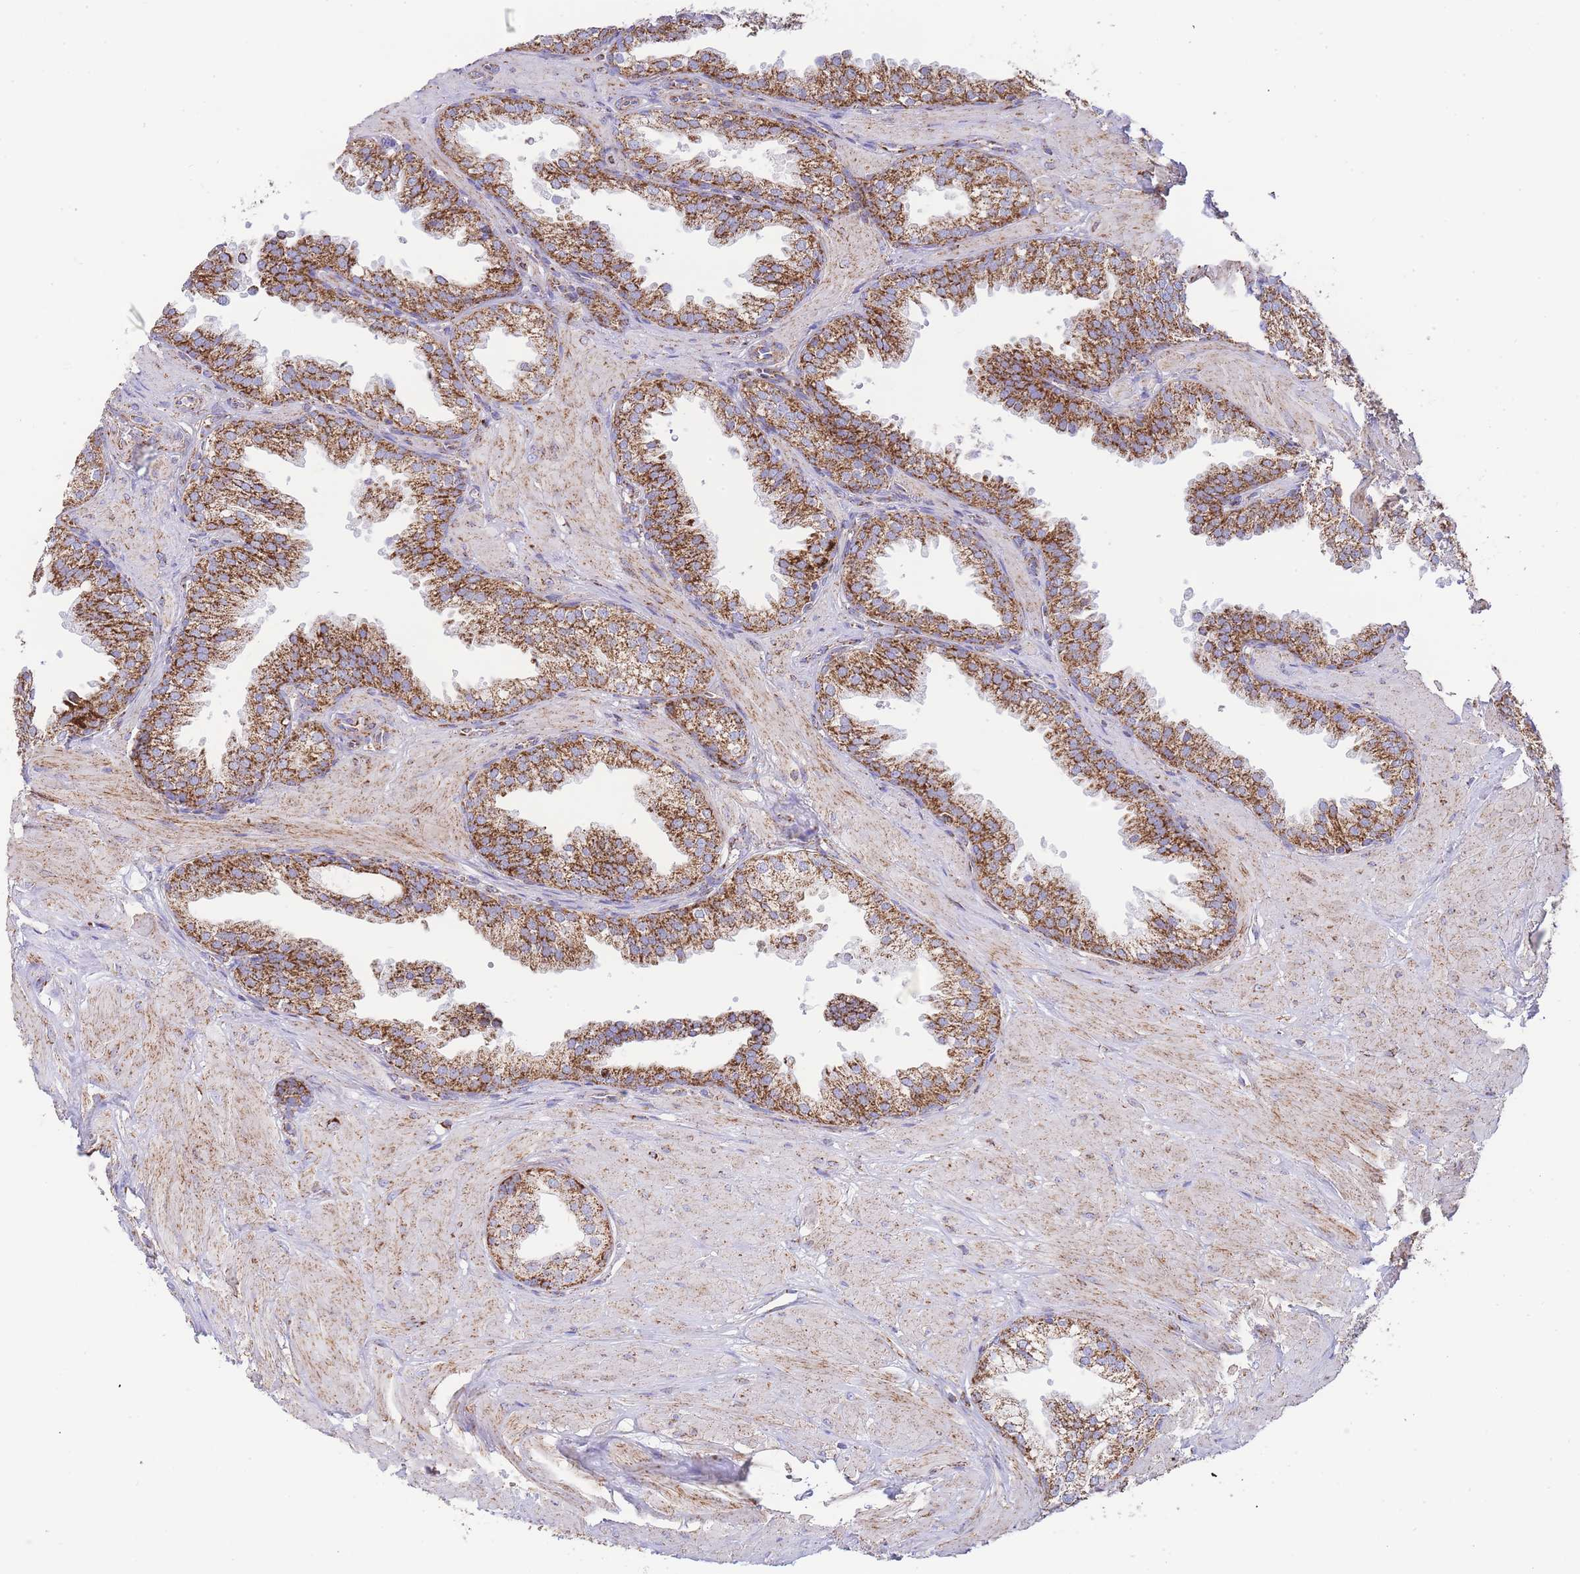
{"staining": {"intensity": "strong", "quantity": ">75%", "location": "cytoplasmic/membranous"}, "tissue": "prostate", "cell_type": "Glandular cells", "image_type": "normal", "snomed": [{"axis": "morphology", "description": "Normal tissue, NOS"}, {"axis": "topography", "description": "Prostate"}, {"axis": "topography", "description": "Peripheral nerve tissue"}], "caption": "This photomicrograph reveals immunohistochemistry staining of unremarkable human prostate, with high strong cytoplasmic/membranous positivity in approximately >75% of glandular cells.", "gene": "GSTM1", "patient": {"sex": "male", "age": 55}}